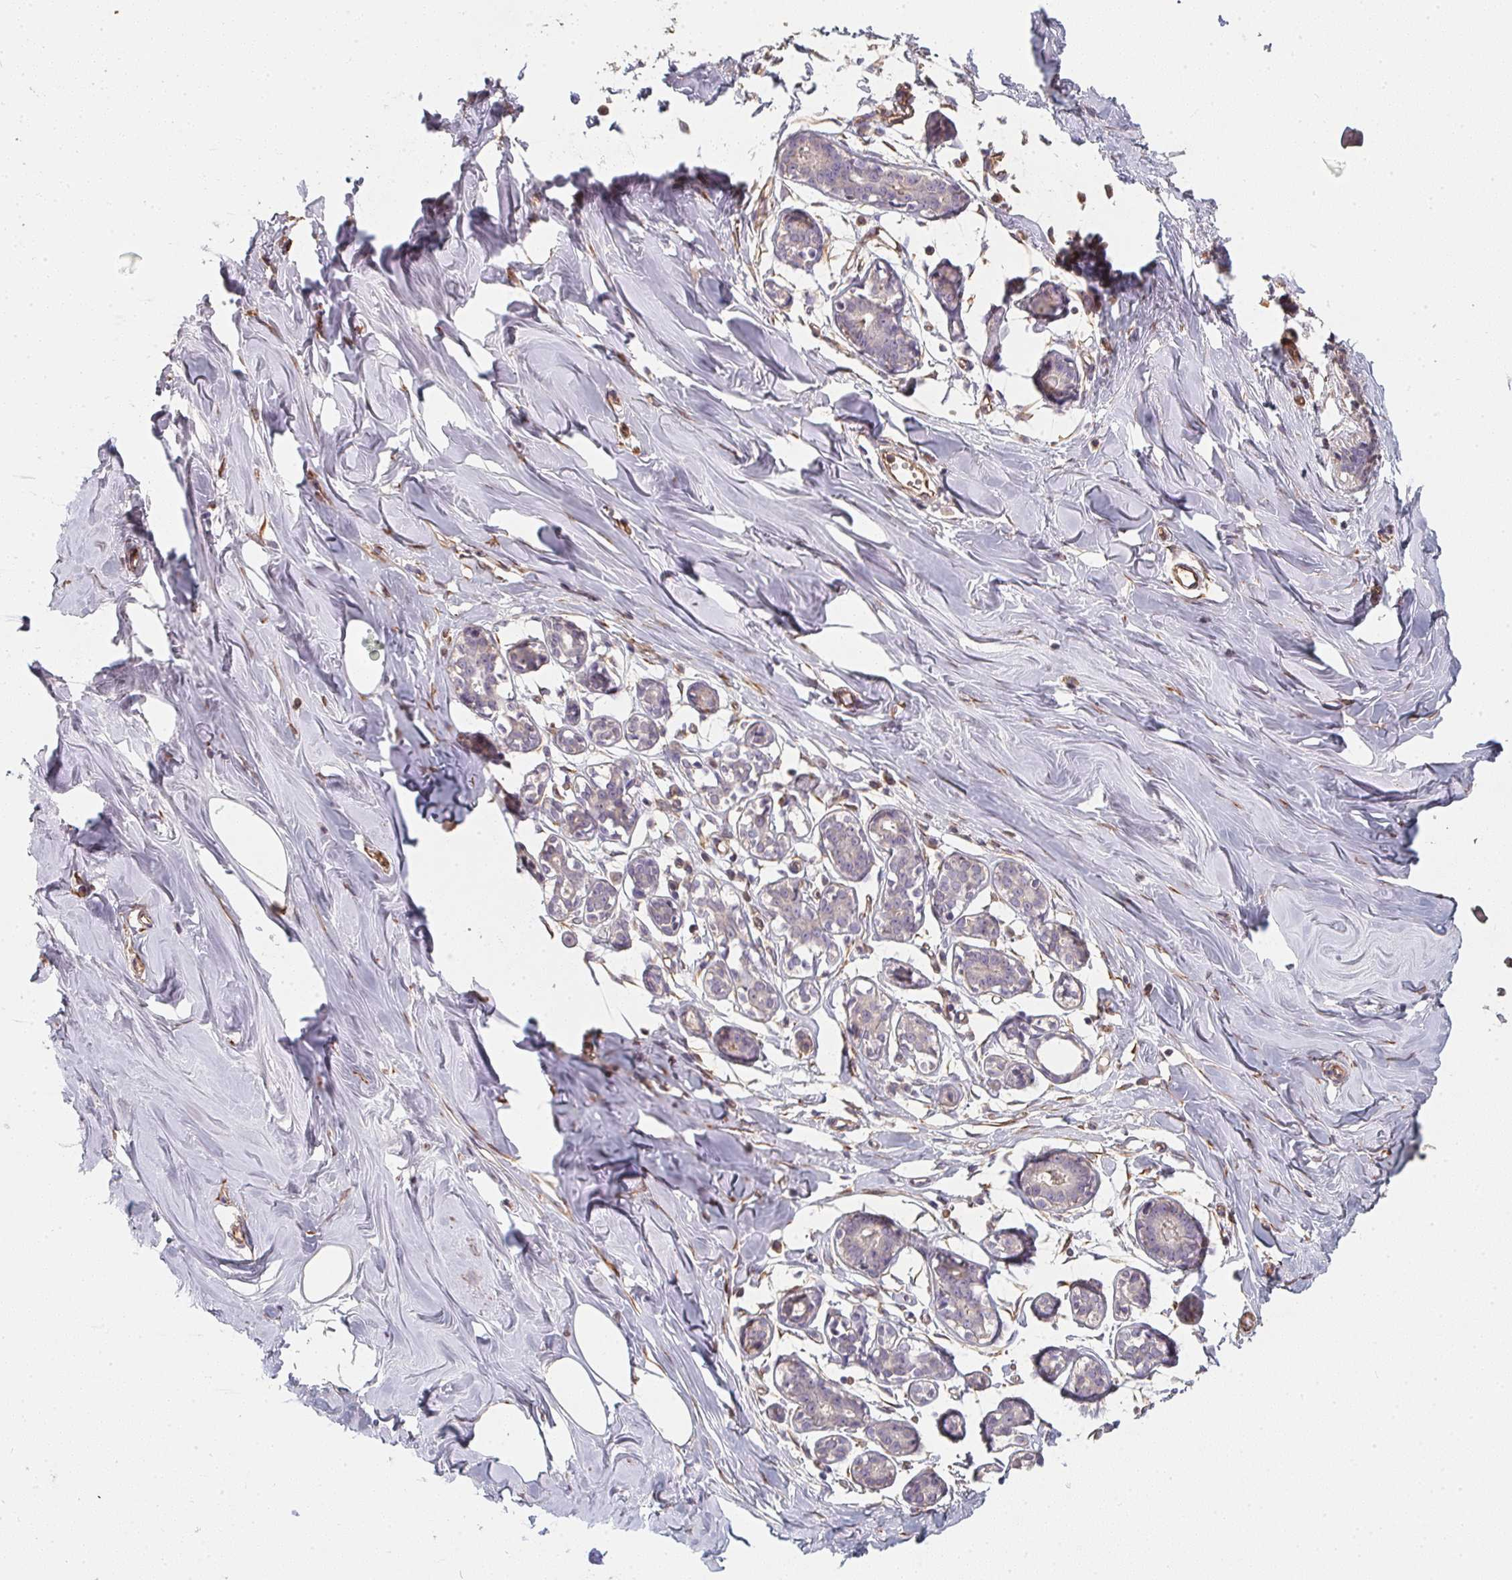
{"staining": {"intensity": "moderate", "quantity": "25%-75%", "location": "cytoplasmic/membranous"}, "tissue": "breast", "cell_type": "Adipocytes", "image_type": "normal", "snomed": [{"axis": "morphology", "description": "Normal tissue, NOS"}, {"axis": "topography", "description": "Breast"}], "caption": "DAB immunohistochemical staining of normal breast displays moderate cytoplasmic/membranous protein expression in about 25%-75% of adipocytes.", "gene": "TBKBP1", "patient": {"sex": "female", "age": 27}}